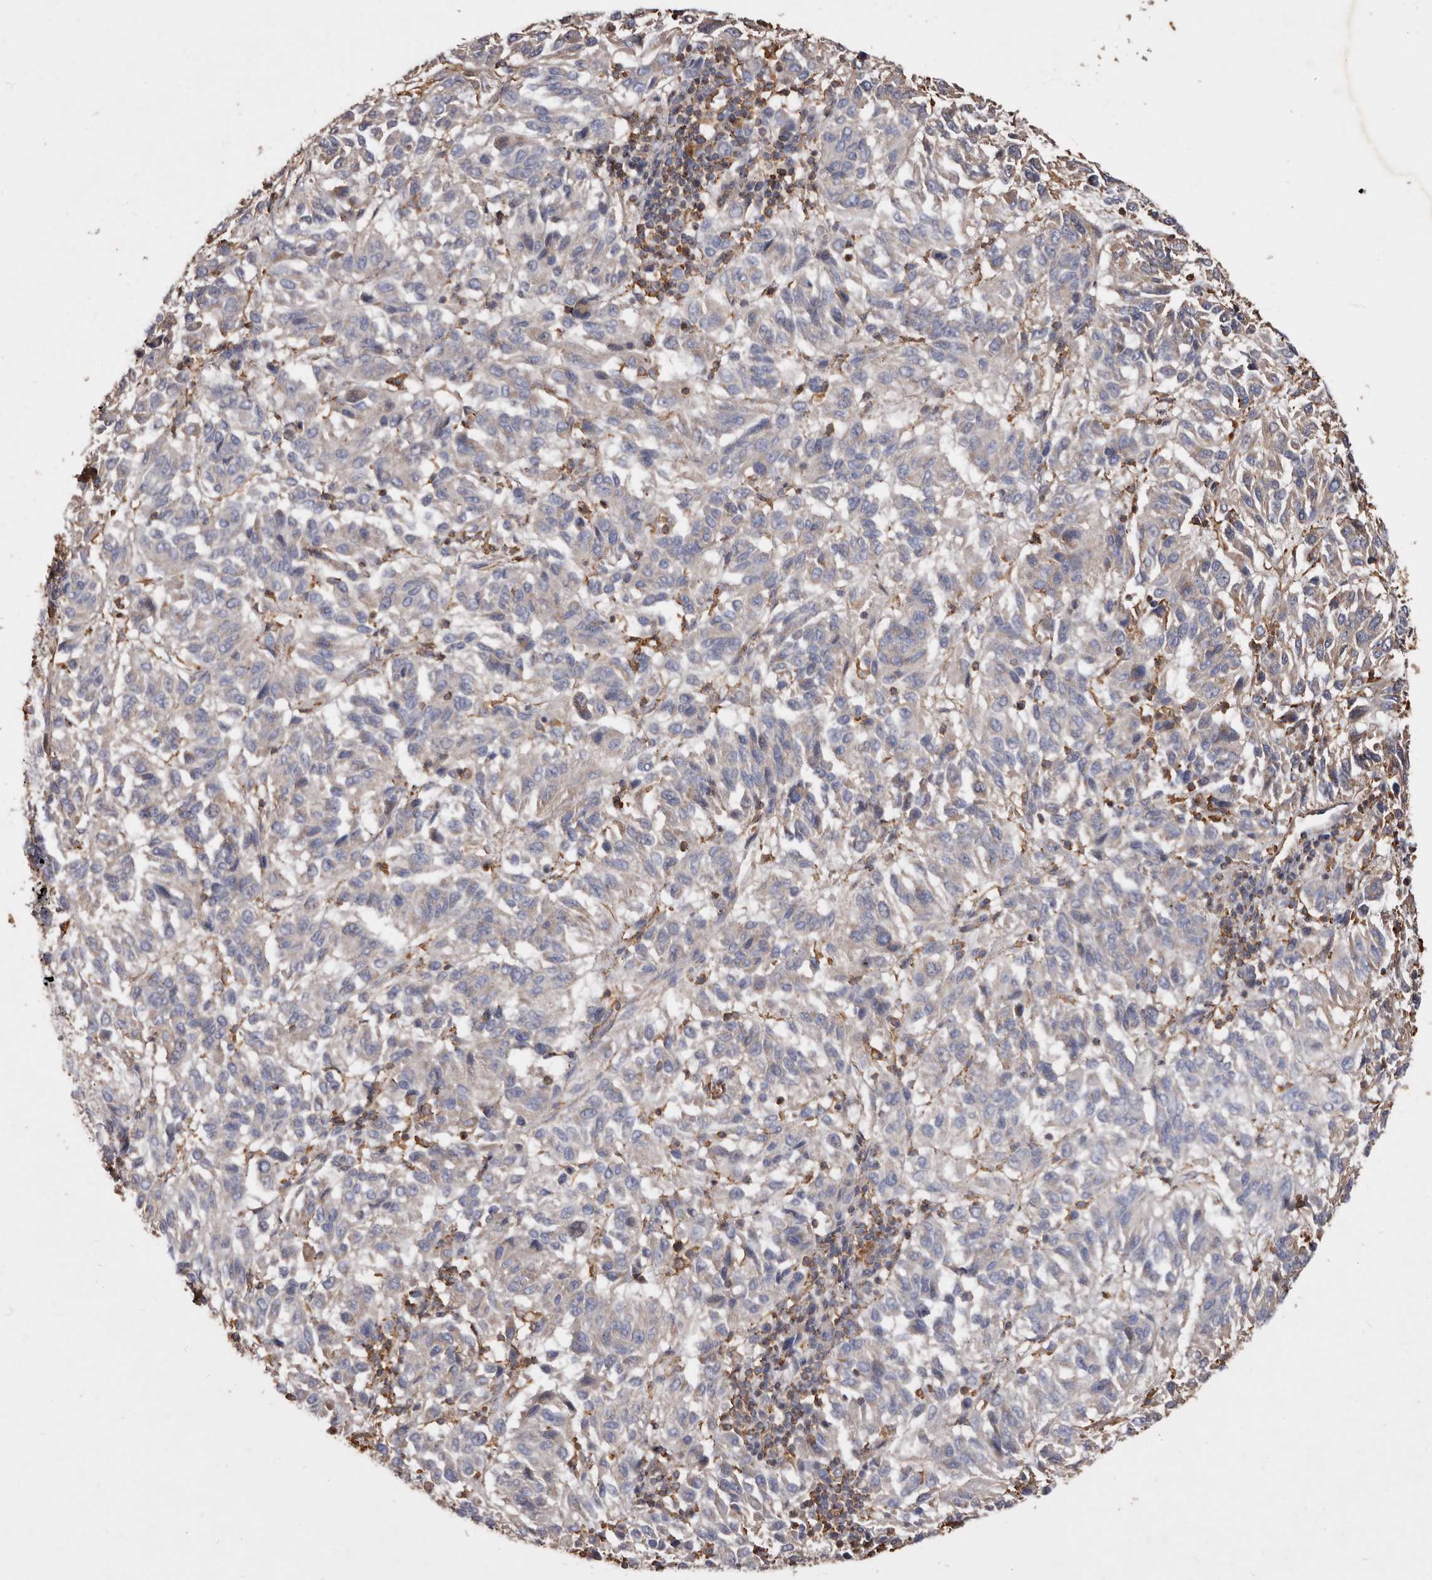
{"staining": {"intensity": "negative", "quantity": "none", "location": "none"}, "tissue": "melanoma", "cell_type": "Tumor cells", "image_type": "cancer", "snomed": [{"axis": "morphology", "description": "Malignant melanoma, Metastatic site"}, {"axis": "topography", "description": "Lung"}], "caption": "Immunohistochemistry of melanoma exhibits no positivity in tumor cells.", "gene": "COQ8B", "patient": {"sex": "male", "age": 64}}